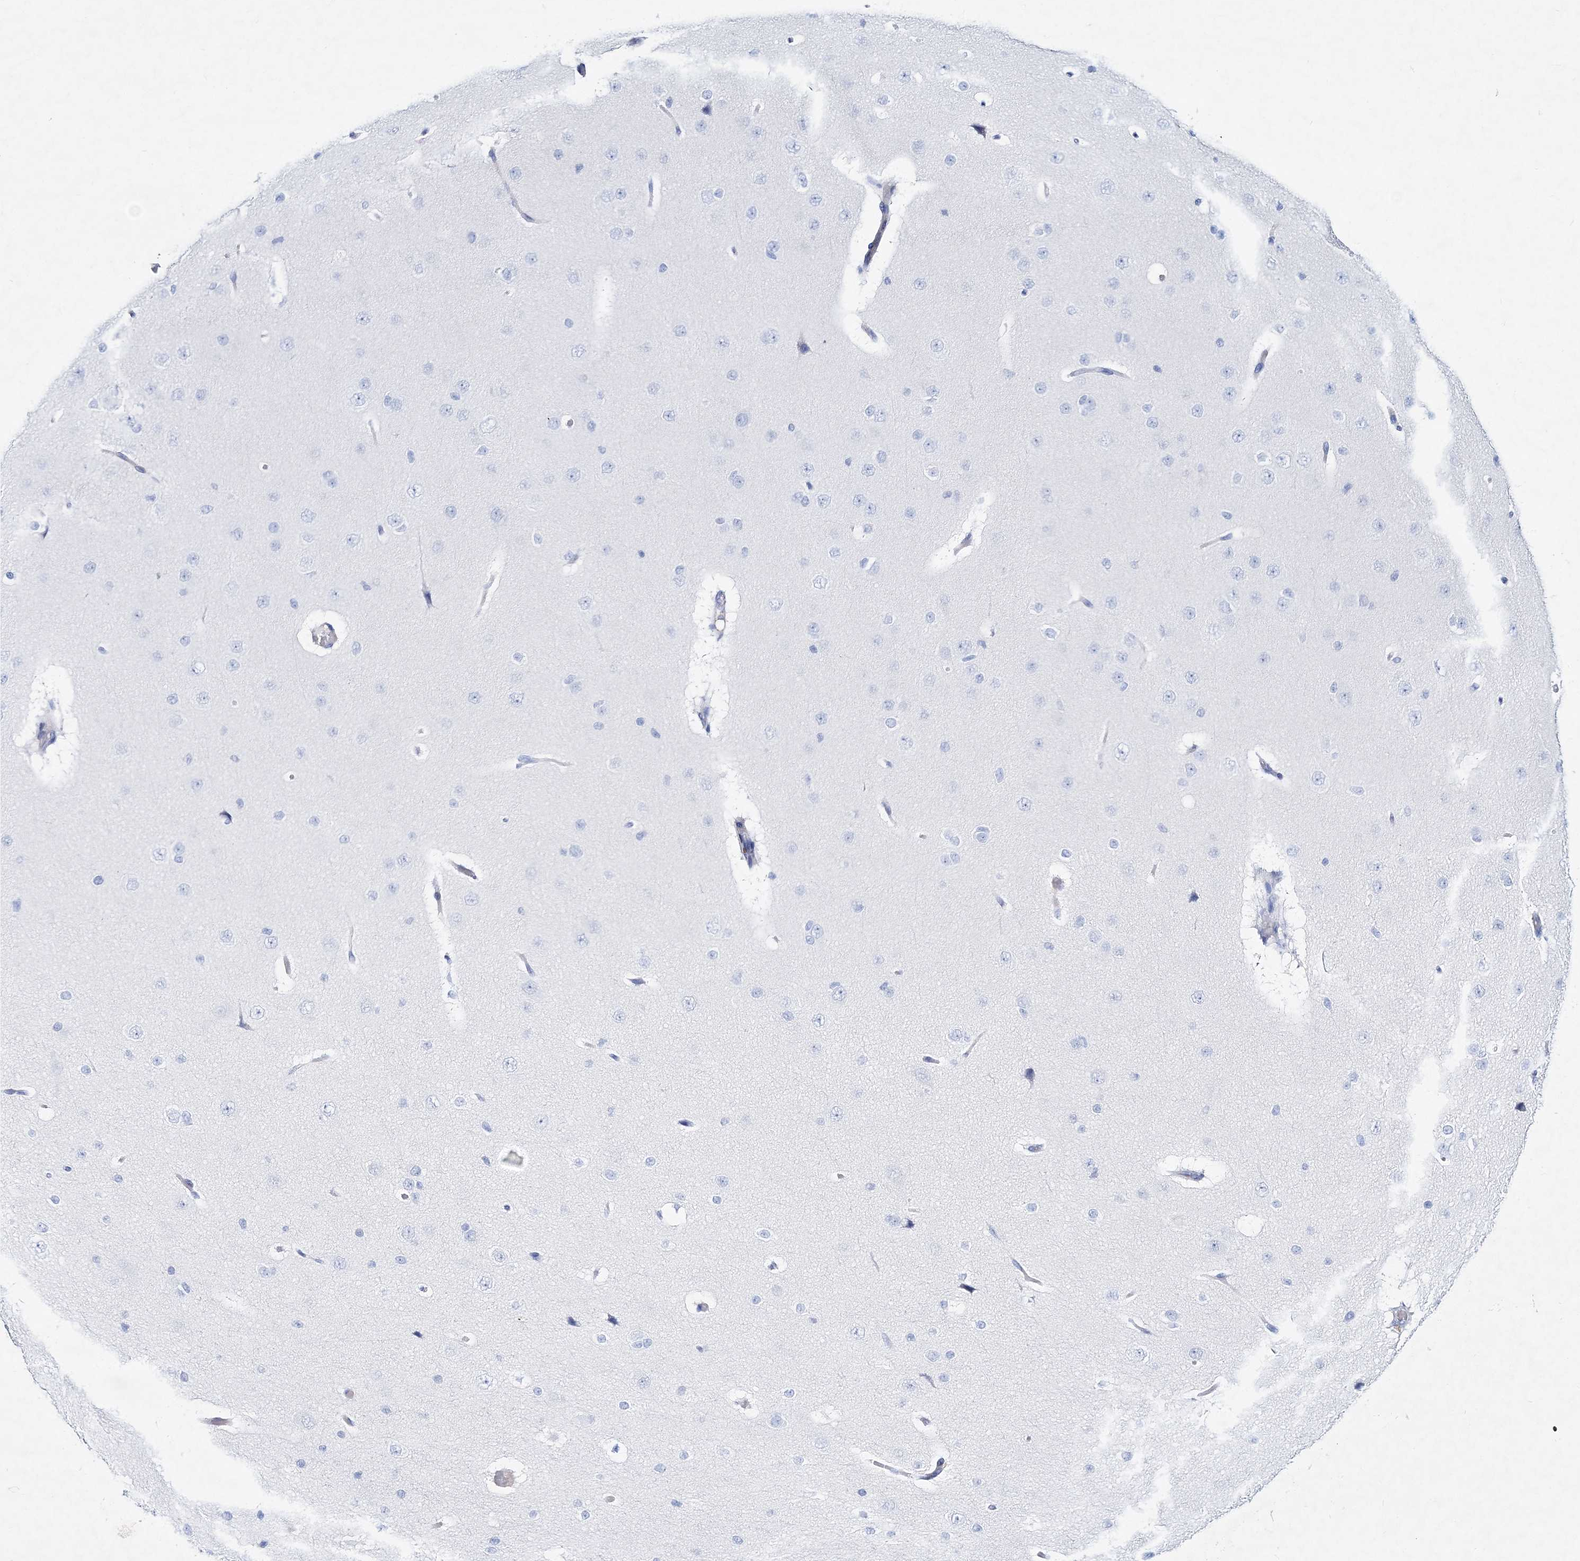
{"staining": {"intensity": "negative", "quantity": "none", "location": "none"}, "tissue": "cerebral cortex", "cell_type": "Endothelial cells", "image_type": "normal", "snomed": [{"axis": "morphology", "description": "Normal tissue, NOS"}, {"axis": "morphology", "description": "Developmental malformation"}, {"axis": "topography", "description": "Cerebral cortex"}], "caption": "There is no significant expression in endothelial cells of cerebral cortex. (Stains: DAB immunohistochemistry (IHC) with hematoxylin counter stain, Microscopy: brightfield microscopy at high magnification).", "gene": "SPINK7", "patient": {"sex": "female", "age": 30}}